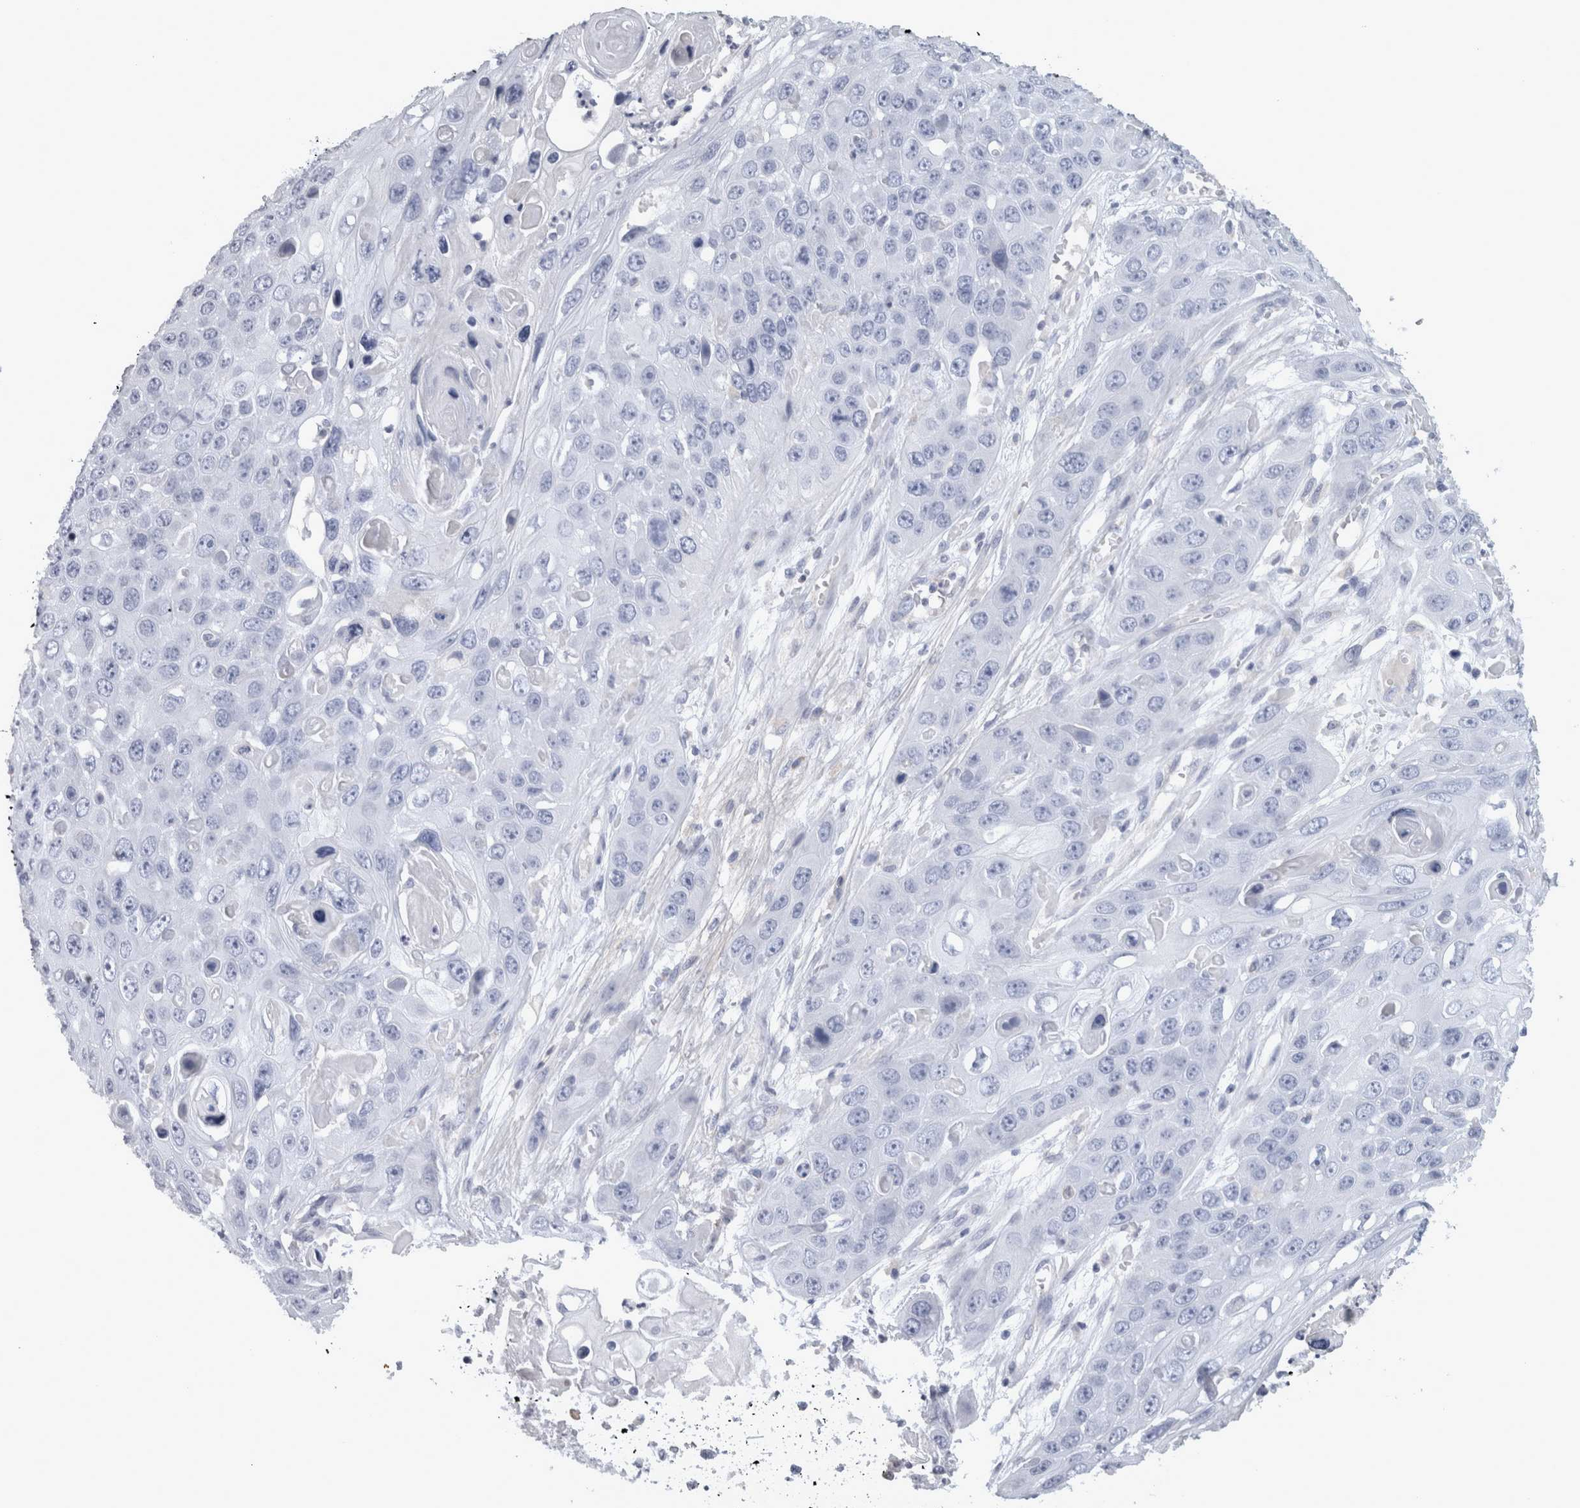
{"staining": {"intensity": "negative", "quantity": "none", "location": "none"}, "tissue": "skin cancer", "cell_type": "Tumor cells", "image_type": "cancer", "snomed": [{"axis": "morphology", "description": "Squamous cell carcinoma, NOS"}, {"axis": "topography", "description": "Skin"}], "caption": "Human skin squamous cell carcinoma stained for a protein using immunohistochemistry (IHC) reveals no positivity in tumor cells.", "gene": "TCAP", "patient": {"sex": "male", "age": 55}}